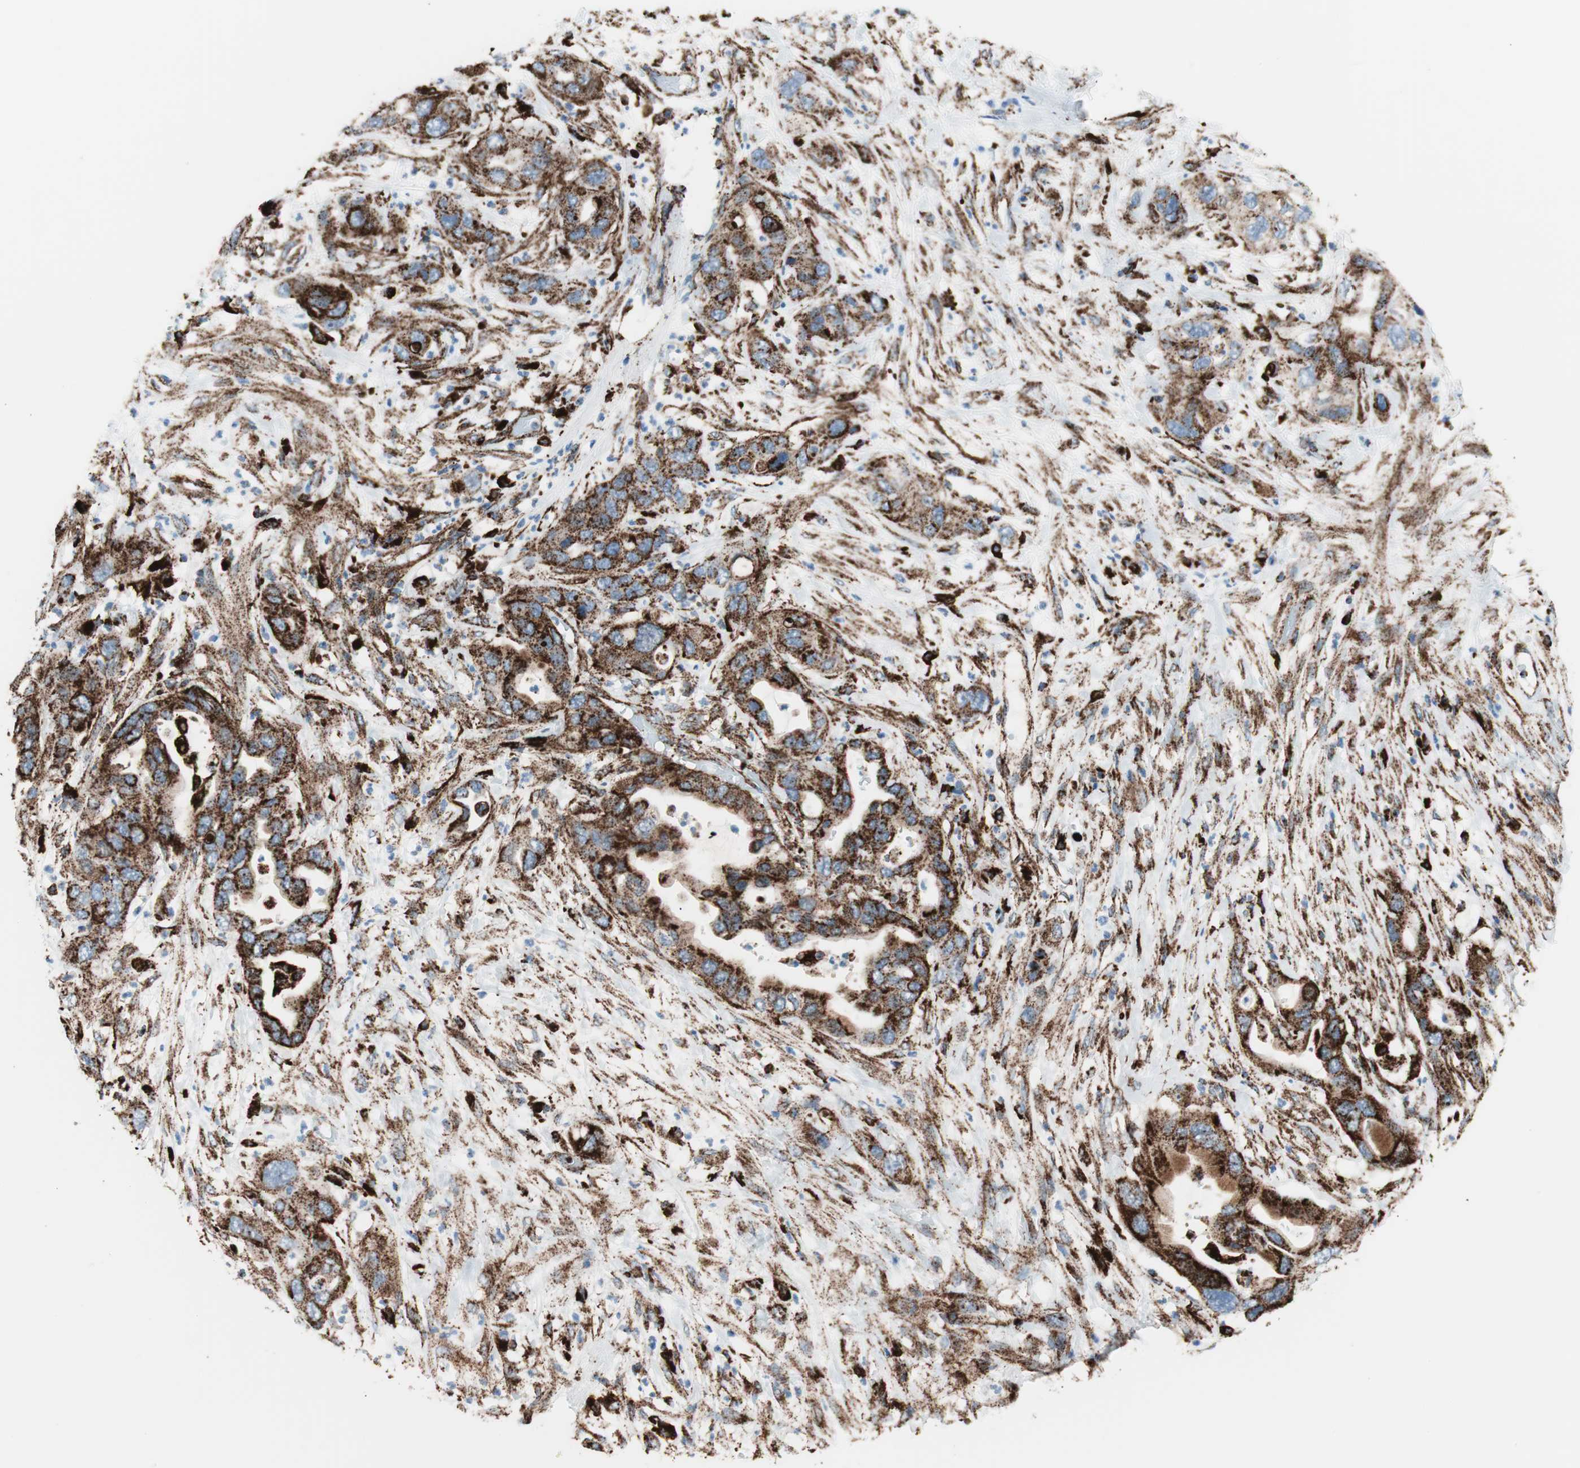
{"staining": {"intensity": "strong", "quantity": ">75%", "location": "cytoplasmic/membranous"}, "tissue": "pancreatic cancer", "cell_type": "Tumor cells", "image_type": "cancer", "snomed": [{"axis": "morphology", "description": "Adenocarcinoma, NOS"}, {"axis": "topography", "description": "Pancreas"}], "caption": "This photomicrograph shows pancreatic cancer stained with IHC to label a protein in brown. The cytoplasmic/membranous of tumor cells show strong positivity for the protein. Nuclei are counter-stained blue.", "gene": "LAMP1", "patient": {"sex": "female", "age": 71}}